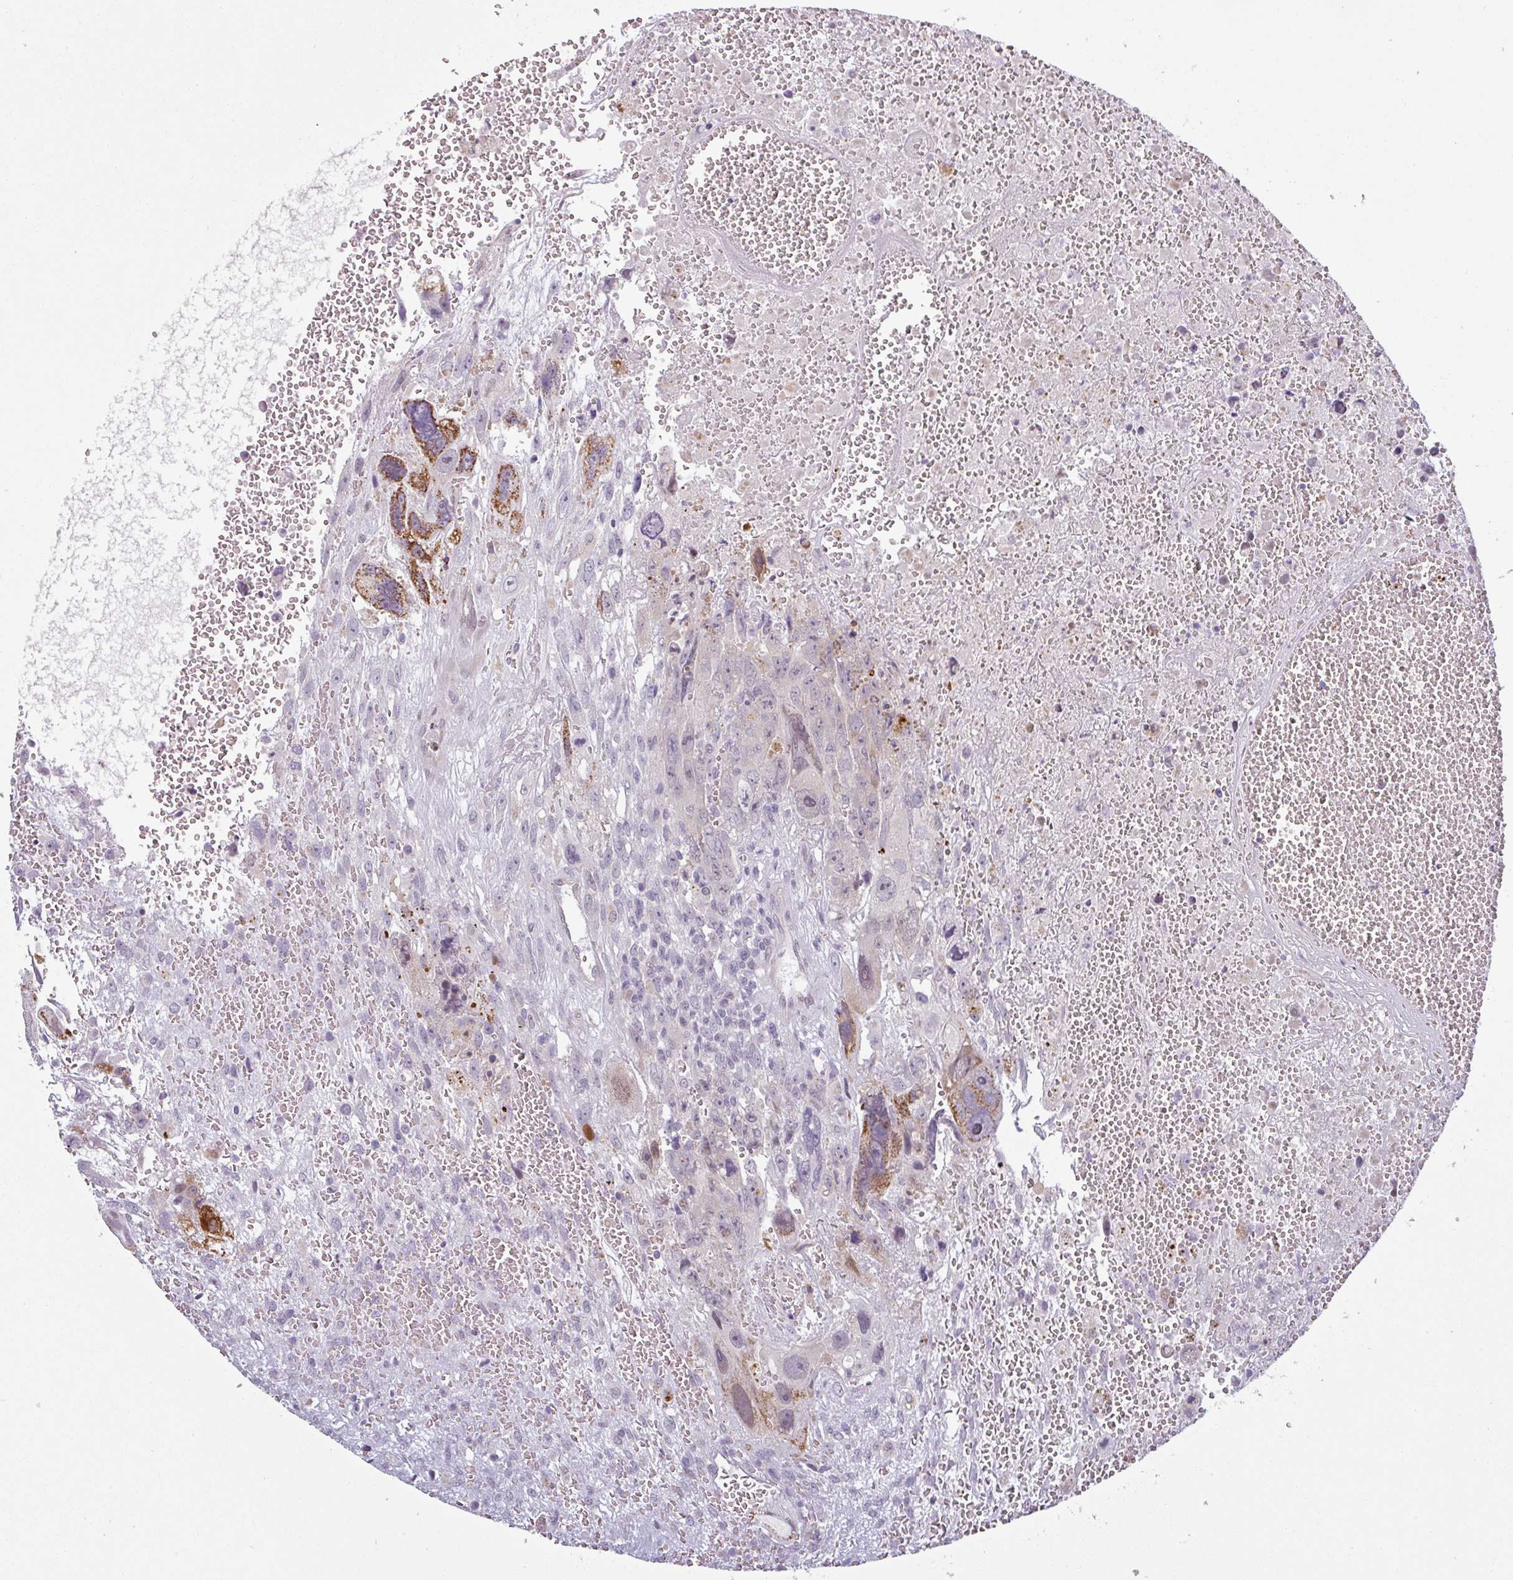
{"staining": {"intensity": "moderate", "quantity": "<25%", "location": "cytoplasmic/membranous"}, "tissue": "testis cancer", "cell_type": "Tumor cells", "image_type": "cancer", "snomed": [{"axis": "morphology", "description": "Carcinoma, Embryonal, NOS"}, {"axis": "topography", "description": "Testis"}], "caption": "Immunohistochemistry (IHC) image of neoplastic tissue: human embryonal carcinoma (testis) stained using immunohistochemistry shows low levels of moderate protein expression localized specifically in the cytoplasmic/membranous of tumor cells, appearing as a cytoplasmic/membranous brown color.", "gene": "C2orf16", "patient": {"sex": "male", "age": 28}}